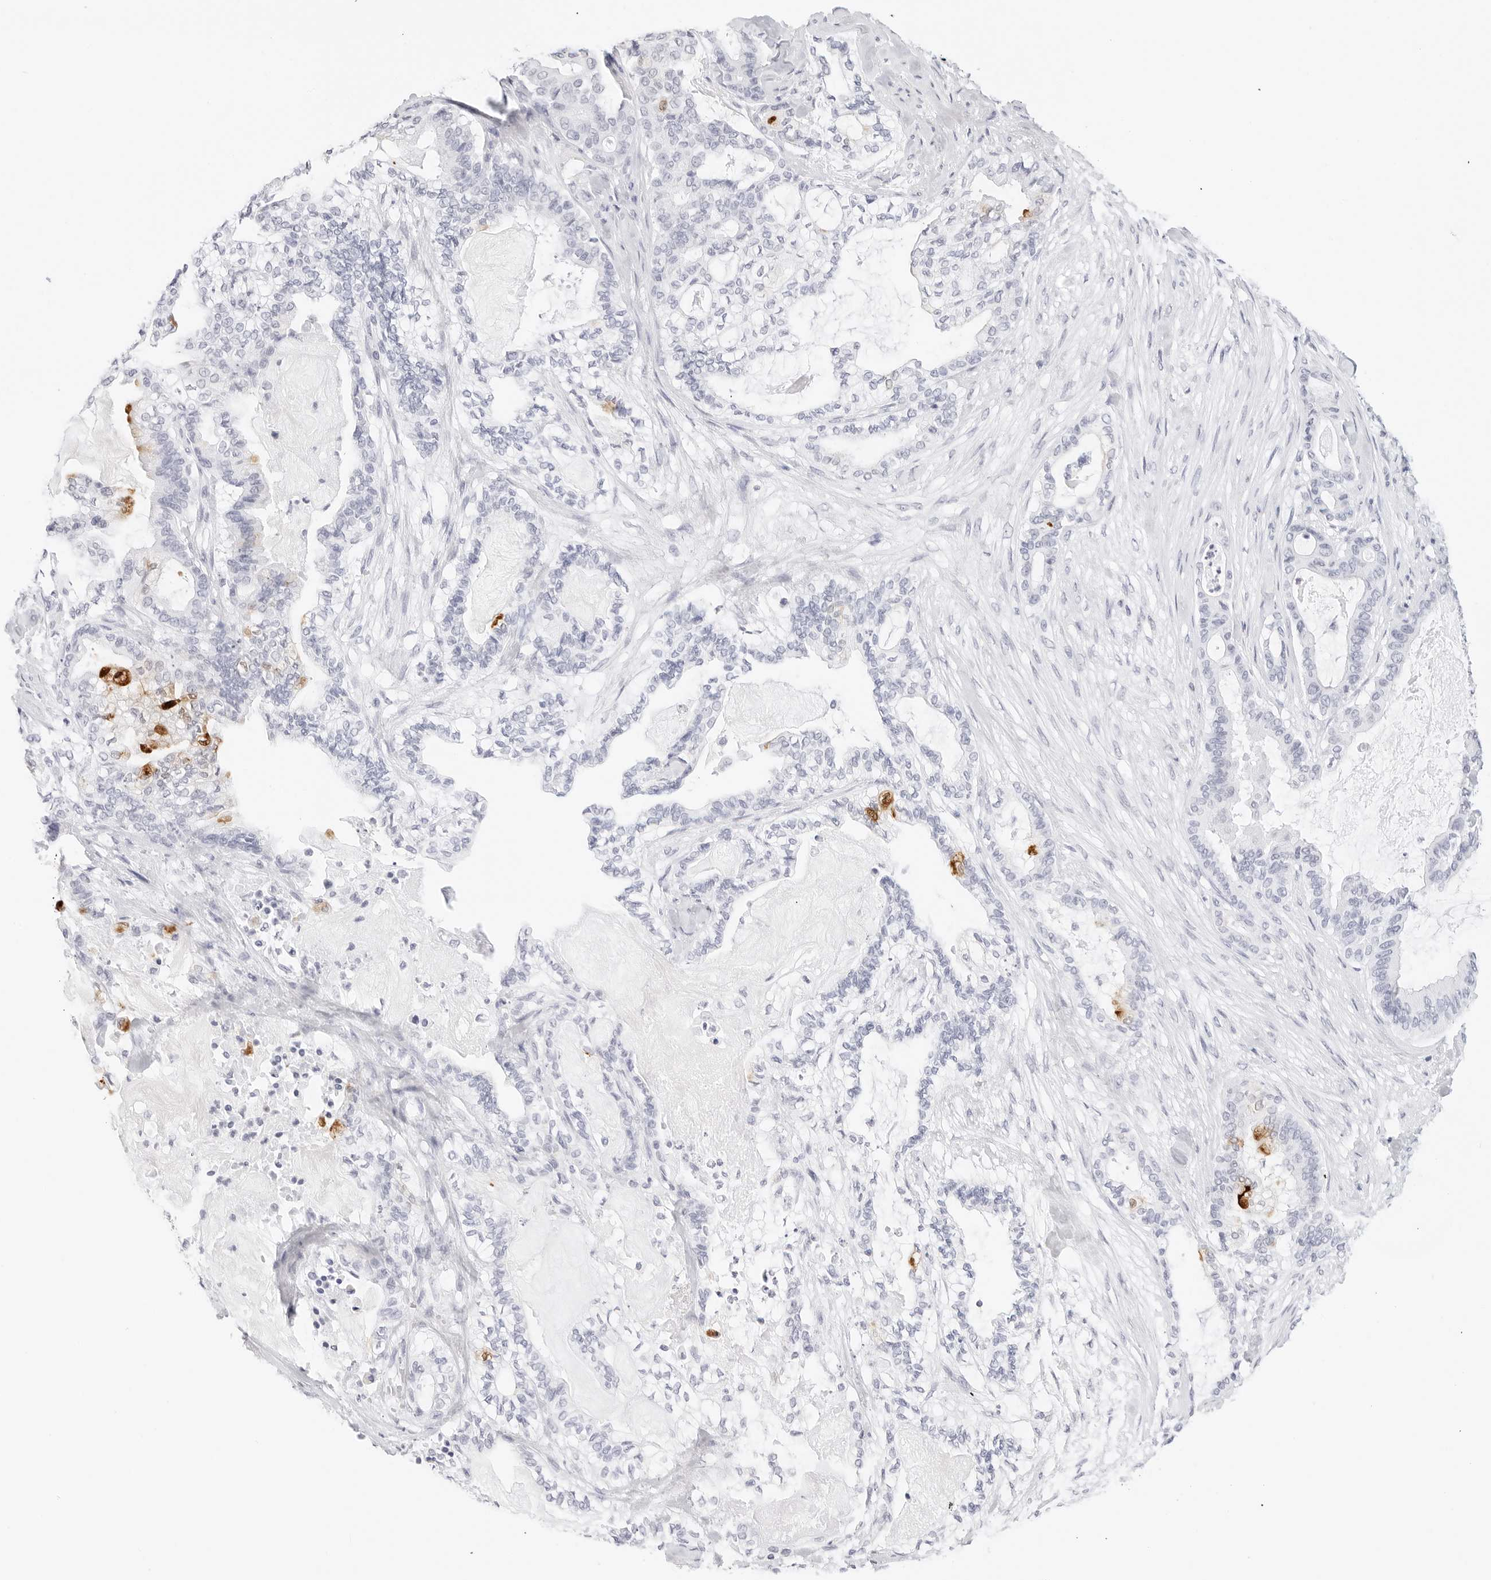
{"staining": {"intensity": "moderate", "quantity": "<25%", "location": "cytoplasmic/membranous"}, "tissue": "pancreatic cancer", "cell_type": "Tumor cells", "image_type": "cancer", "snomed": [{"axis": "morphology", "description": "Adenocarcinoma, NOS"}, {"axis": "topography", "description": "Pancreas"}], "caption": "DAB immunohistochemical staining of pancreatic cancer exhibits moderate cytoplasmic/membranous protein staining in about <25% of tumor cells. The protein of interest is stained brown, and the nuclei are stained in blue (DAB (3,3'-diaminobenzidine) IHC with brightfield microscopy, high magnification).", "gene": "TFF2", "patient": {"sex": "male", "age": 63}}